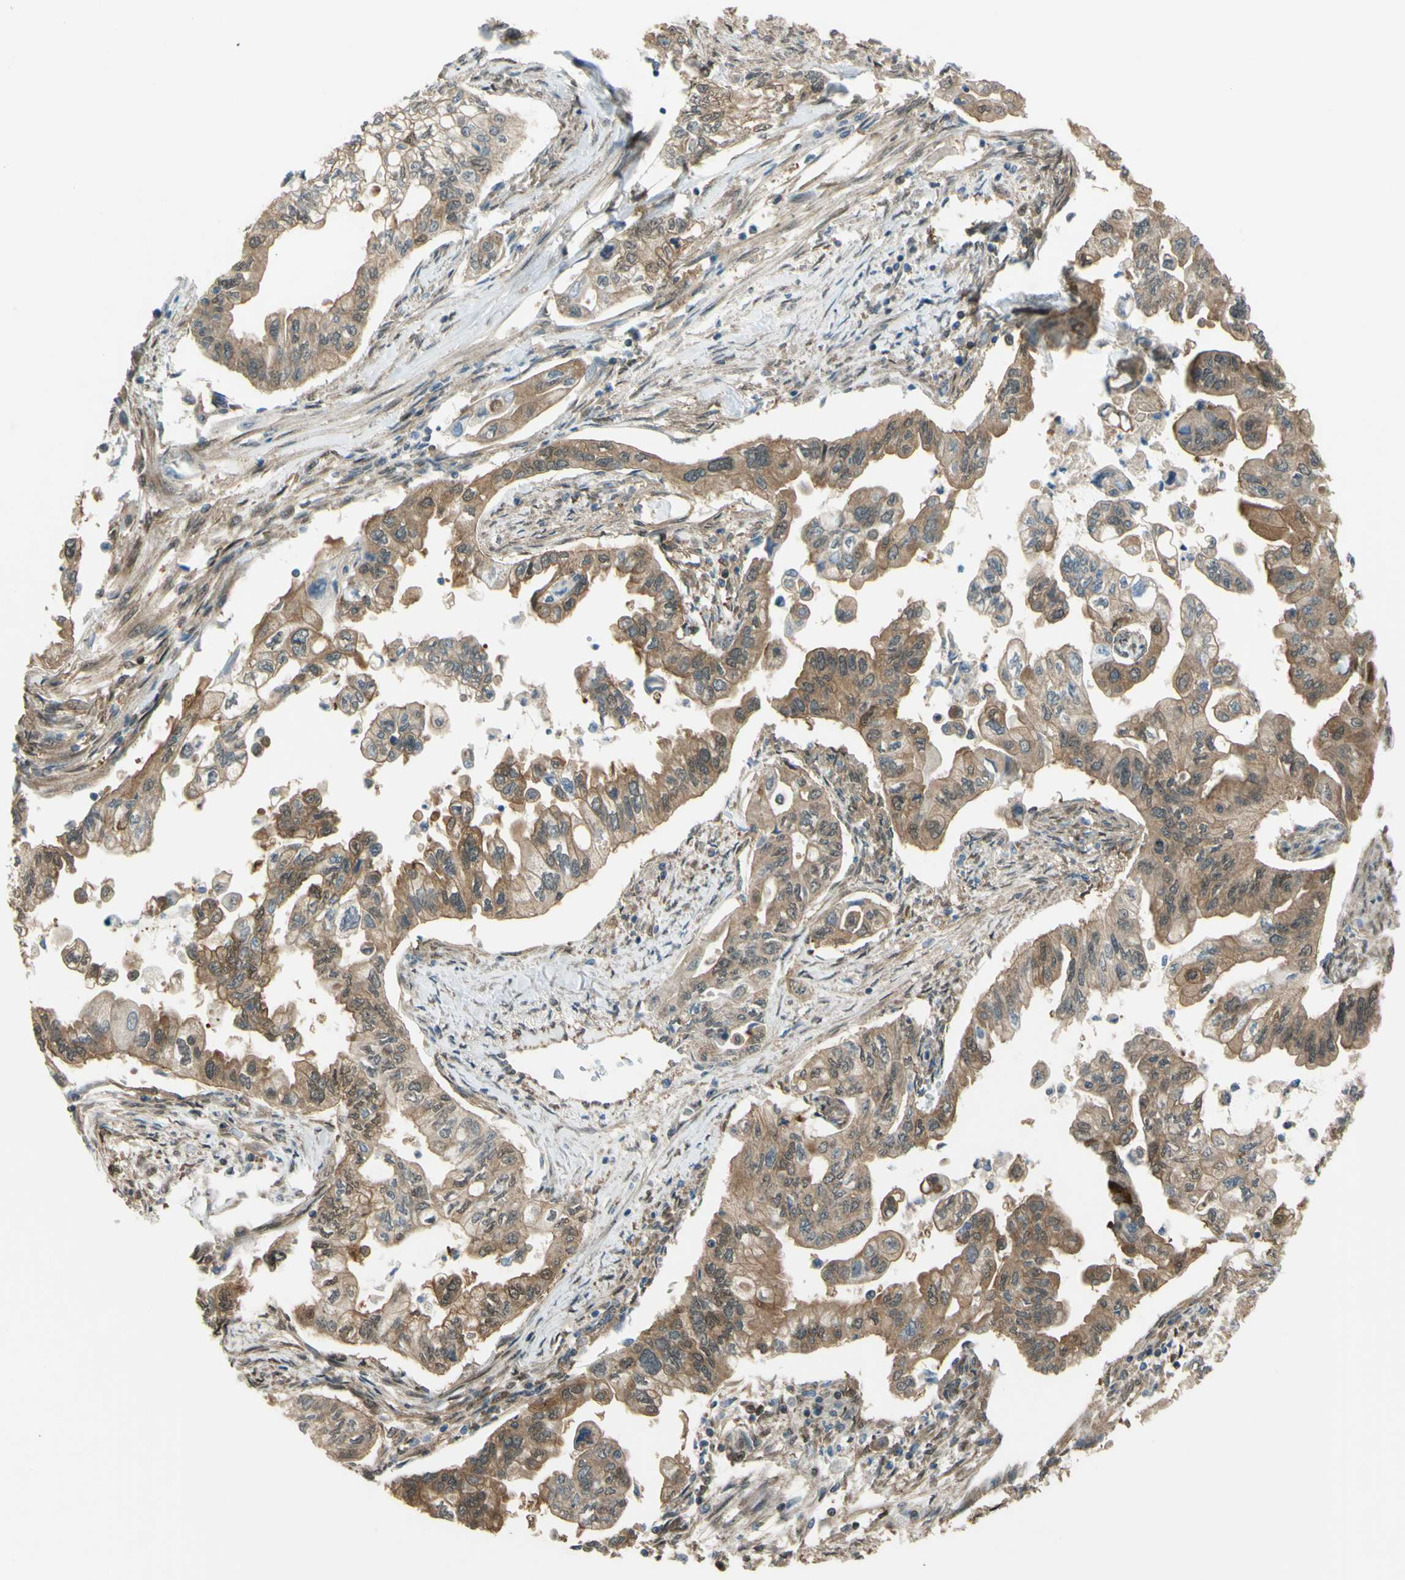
{"staining": {"intensity": "moderate", "quantity": ">75%", "location": "cytoplasmic/membranous"}, "tissue": "pancreatic cancer", "cell_type": "Tumor cells", "image_type": "cancer", "snomed": [{"axis": "morphology", "description": "Normal tissue, NOS"}, {"axis": "topography", "description": "Pancreas"}], "caption": "An image showing moderate cytoplasmic/membranous staining in about >75% of tumor cells in pancreatic cancer, as visualized by brown immunohistochemical staining.", "gene": "YWHAQ", "patient": {"sex": "male", "age": 42}}